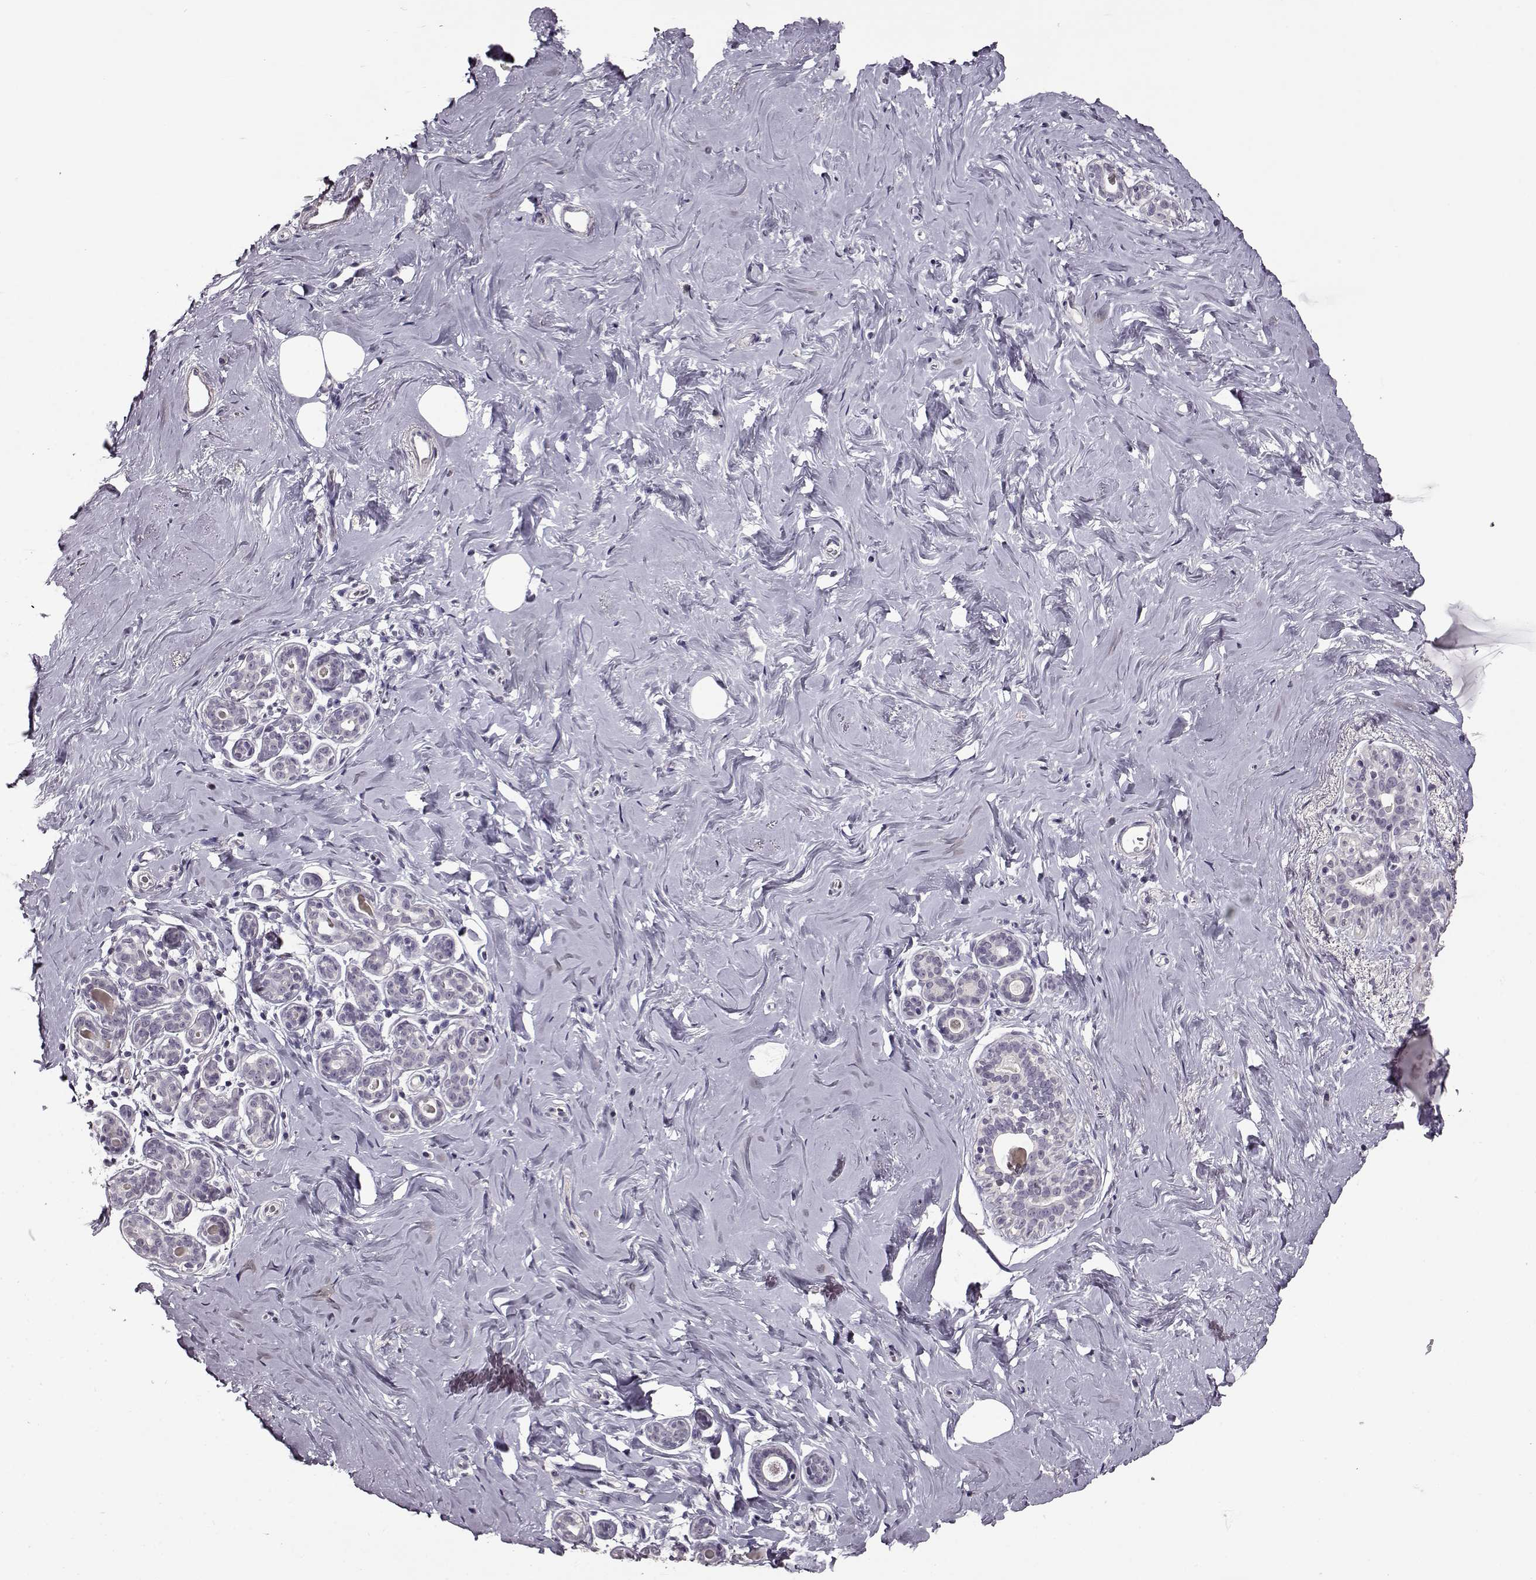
{"staining": {"intensity": "negative", "quantity": "none", "location": "none"}, "tissue": "breast", "cell_type": "Adipocytes", "image_type": "normal", "snomed": [{"axis": "morphology", "description": "Normal tissue, NOS"}, {"axis": "topography", "description": "Skin"}, {"axis": "topography", "description": "Breast"}], "caption": "Human breast stained for a protein using immunohistochemistry (IHC) demonstrates no positivity in adipocytes.", "gene": "FSHB", "patient": {"sex": "female", "age": 43}}